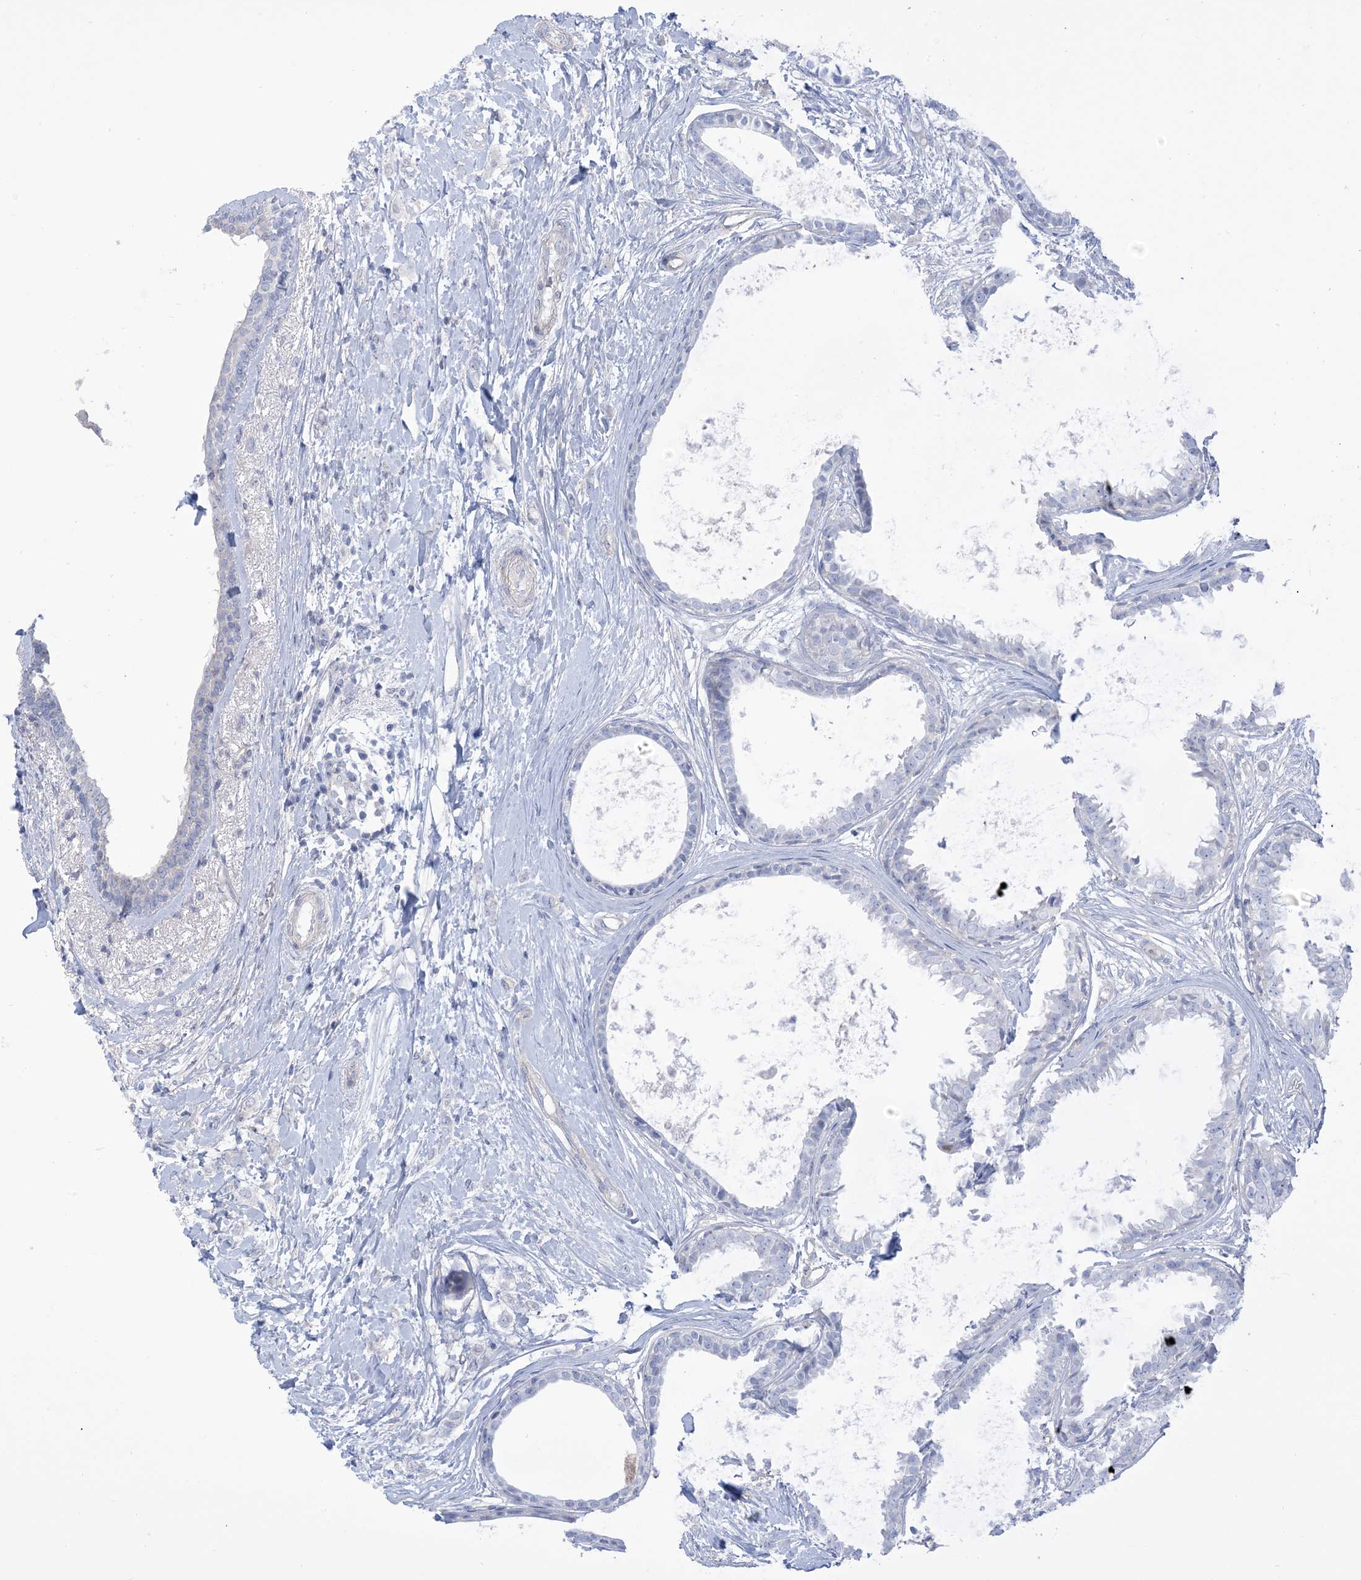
{"staining": {"intensity": "negative", "quantity": "none", "location": "none"}, "tissue": "breast cancer", "cell_type": "Tumor cells", "image_type": "cancer", "snomed": [{"axis": "morphology", "description": "Normal tissue, NOS"}, {"axis": "morphology", "description": "Lobular carcinoma"}, {"axis": "topography", "description": "Breast"}], "caption": "IHC photomicrograph of lobular carcinoma (breast) stained for a protein (brown), which displays no positivity in tumor cells.", "gene": "MTHFD2L", "patient": {"sex": "female", "age": 47}}